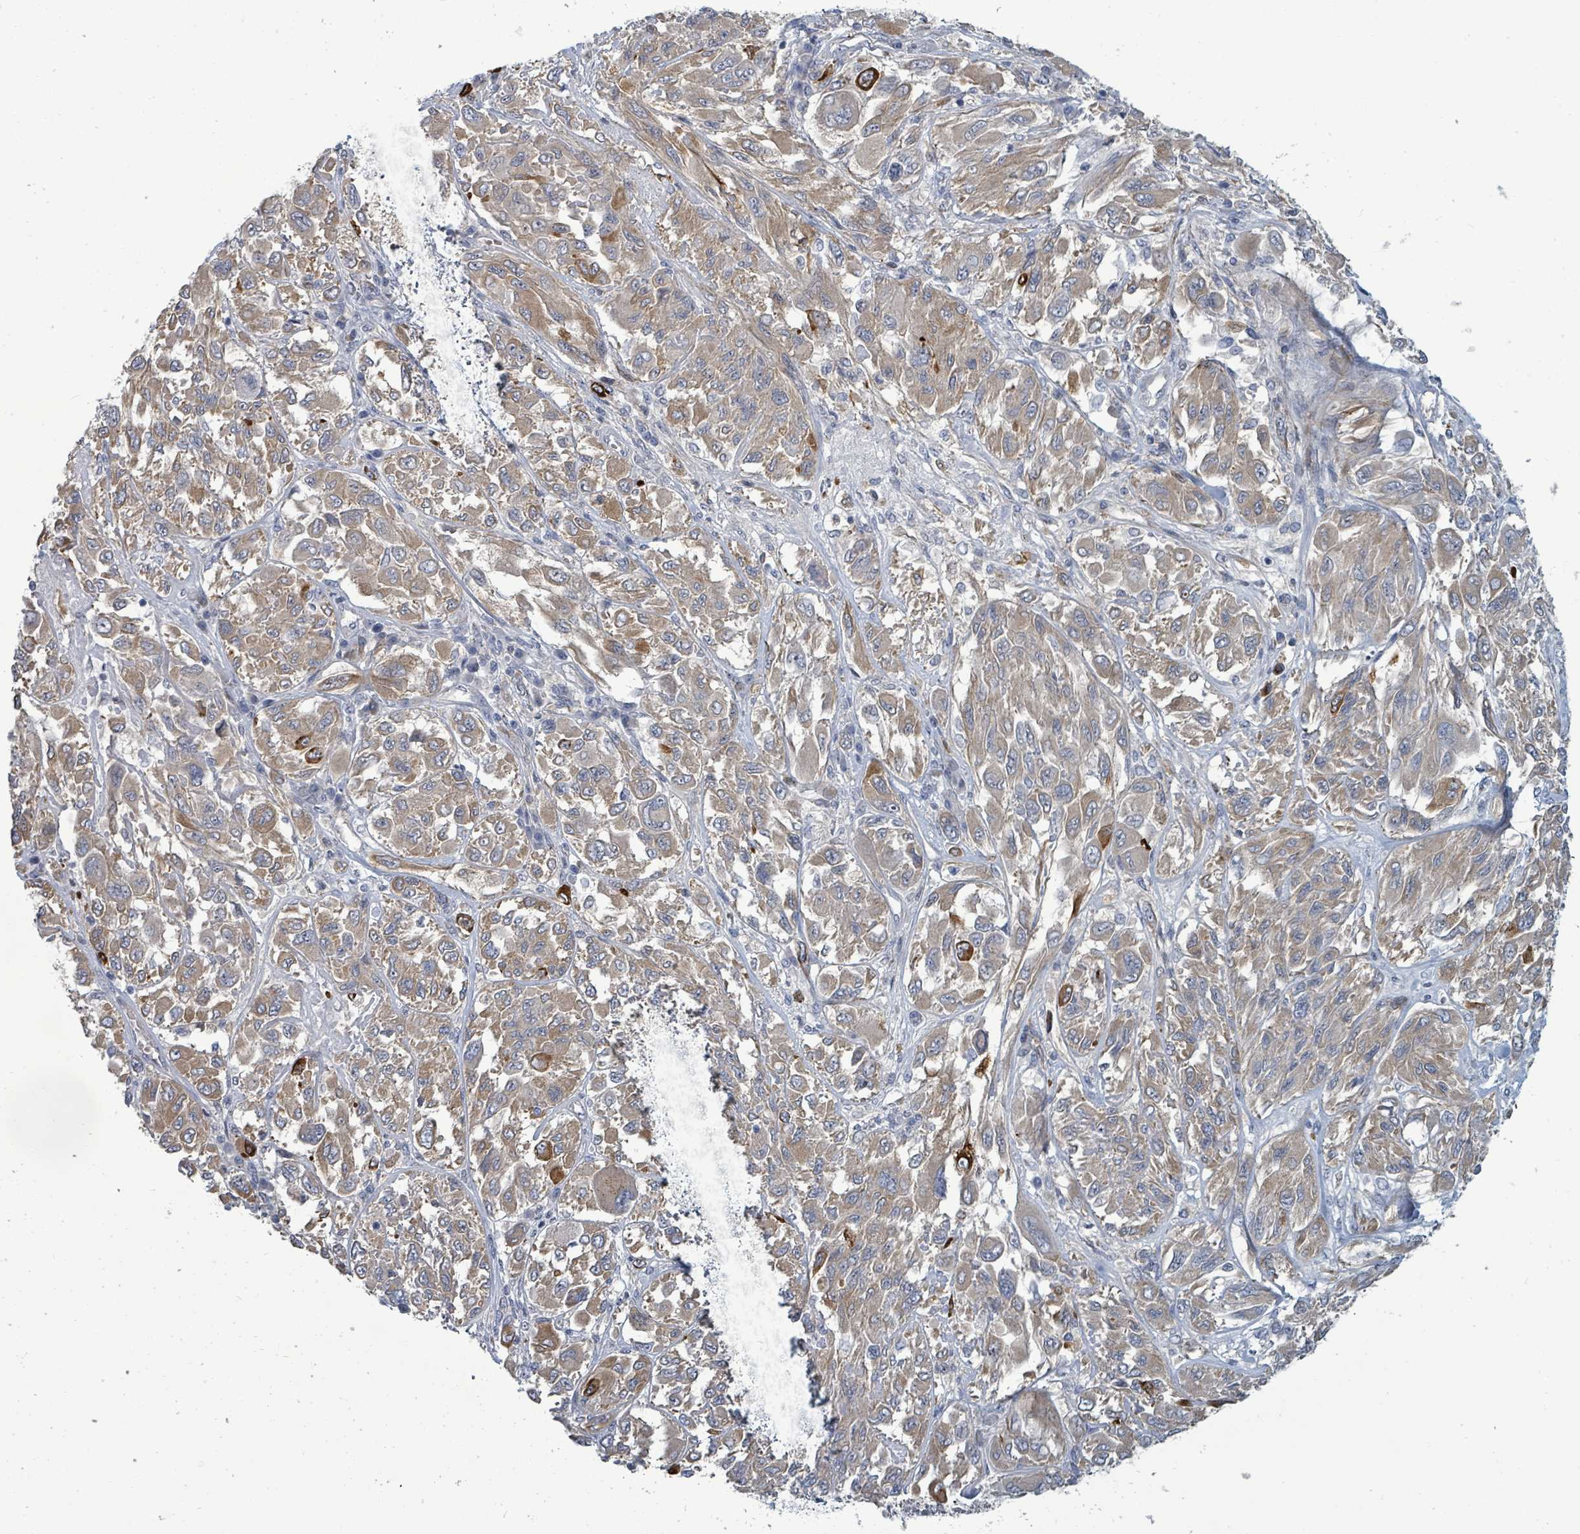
{"staining": {"intensity": "strong", "quantity": "<25%", "location": "cytoplasmic/membranous"}, "tissue": "melanoma", "cell_type": "Tumor cells", "image_type": "cancer", "snomed": [{"axis": "morphology", "description": "Malignant melanoma, NOS"}, {"axis": "topography", "description": "Skin"}], "caption": "Protein staining shows strong cytoplasmic/membranous expression in approximately <25% of tumor cells in malignant melanoma. (Brightfield microscopy of DAB IHC at high magnification).", "gene": "TRDMT1", "patient": {"sex": "female", "age": 91}}